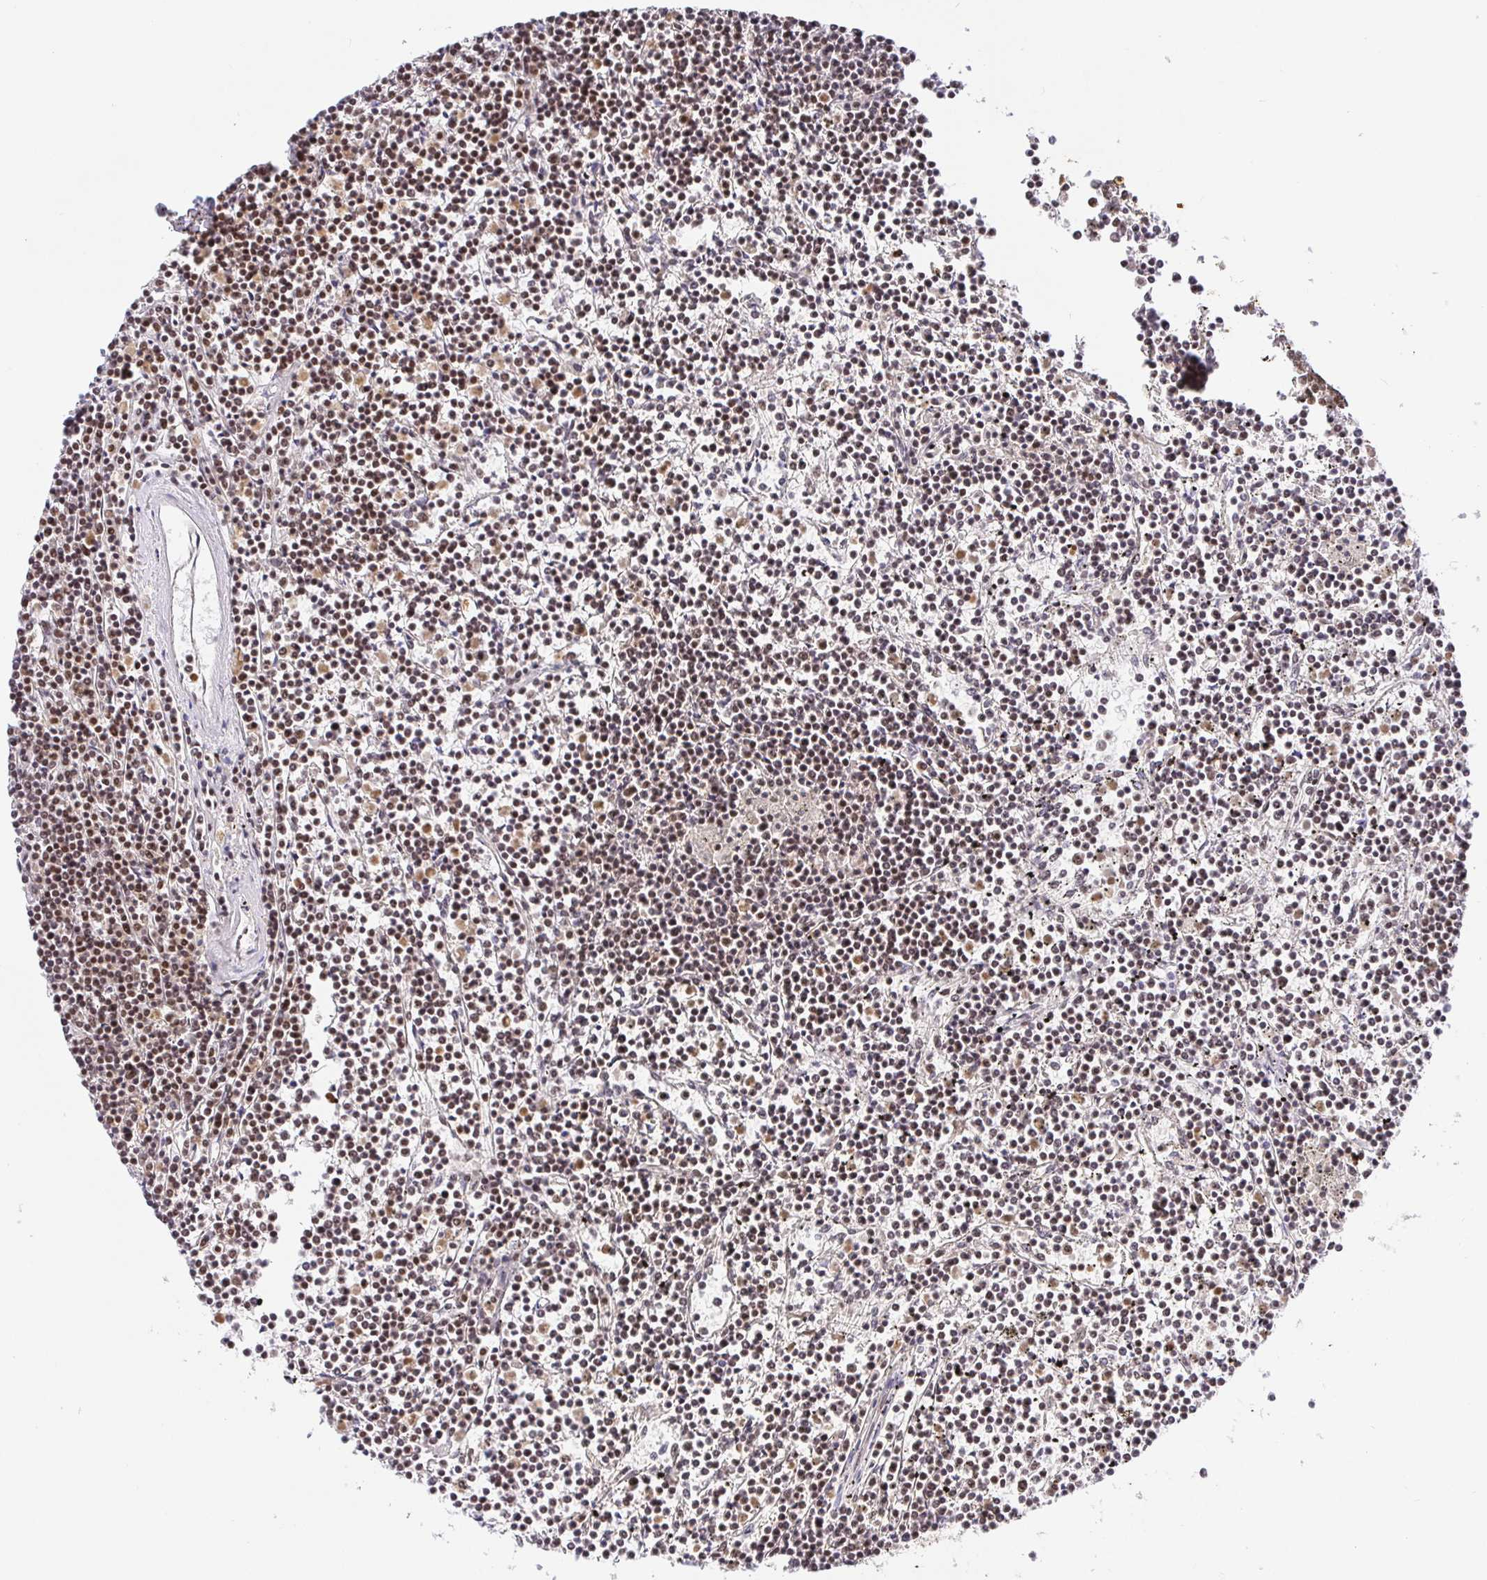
{"staining": {"intensity": "weak", "quantity": "25%-75%", "location": "nuclear"}, "tissue": "lymphoma", "cell_type": "Tumor cells", "image_type": "cancer", "snomed": [{"axis": "morphology", "description": "Malignant lymphoma, non-Hodgkin's type, Low grade"}, {"axis": "topography", "description": "Spleen"}], "caption": "This image exhibits immunohistochemistry staining of lymphoma, with low weak nuclear positivity in about 25%-75% of tumor cells.", "gene": "USF1", "patient": {"sex": "female", "age": 19}}